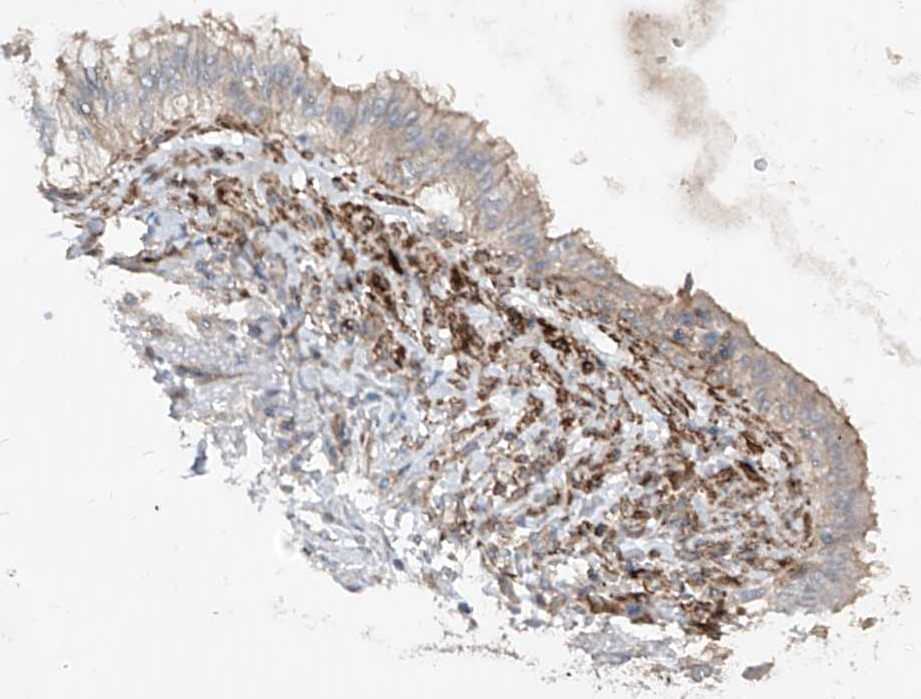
{"staining": {"intensity": "weak", "quantity": ">75%", "location": "cytoplasmic/membranous"}, "tissue": "lung cancer", "cell_type": "Tumor cells", "image_type": "cancer", "snomed": [{"axis": "morphology", "description": "Adenocarcinoma, NOS"}, {"axis": "topography", "description": "Lung"}], "caption": "High-power microscopy captured an immunohistochemistry histopathology image of lung cancer (adenocarcinoma), revealing weak cytoplasmic/membranous positivity in about >75% of tumor cells.", "gene": "UFD1", "patient": {"sex": "female", "age": 70}}